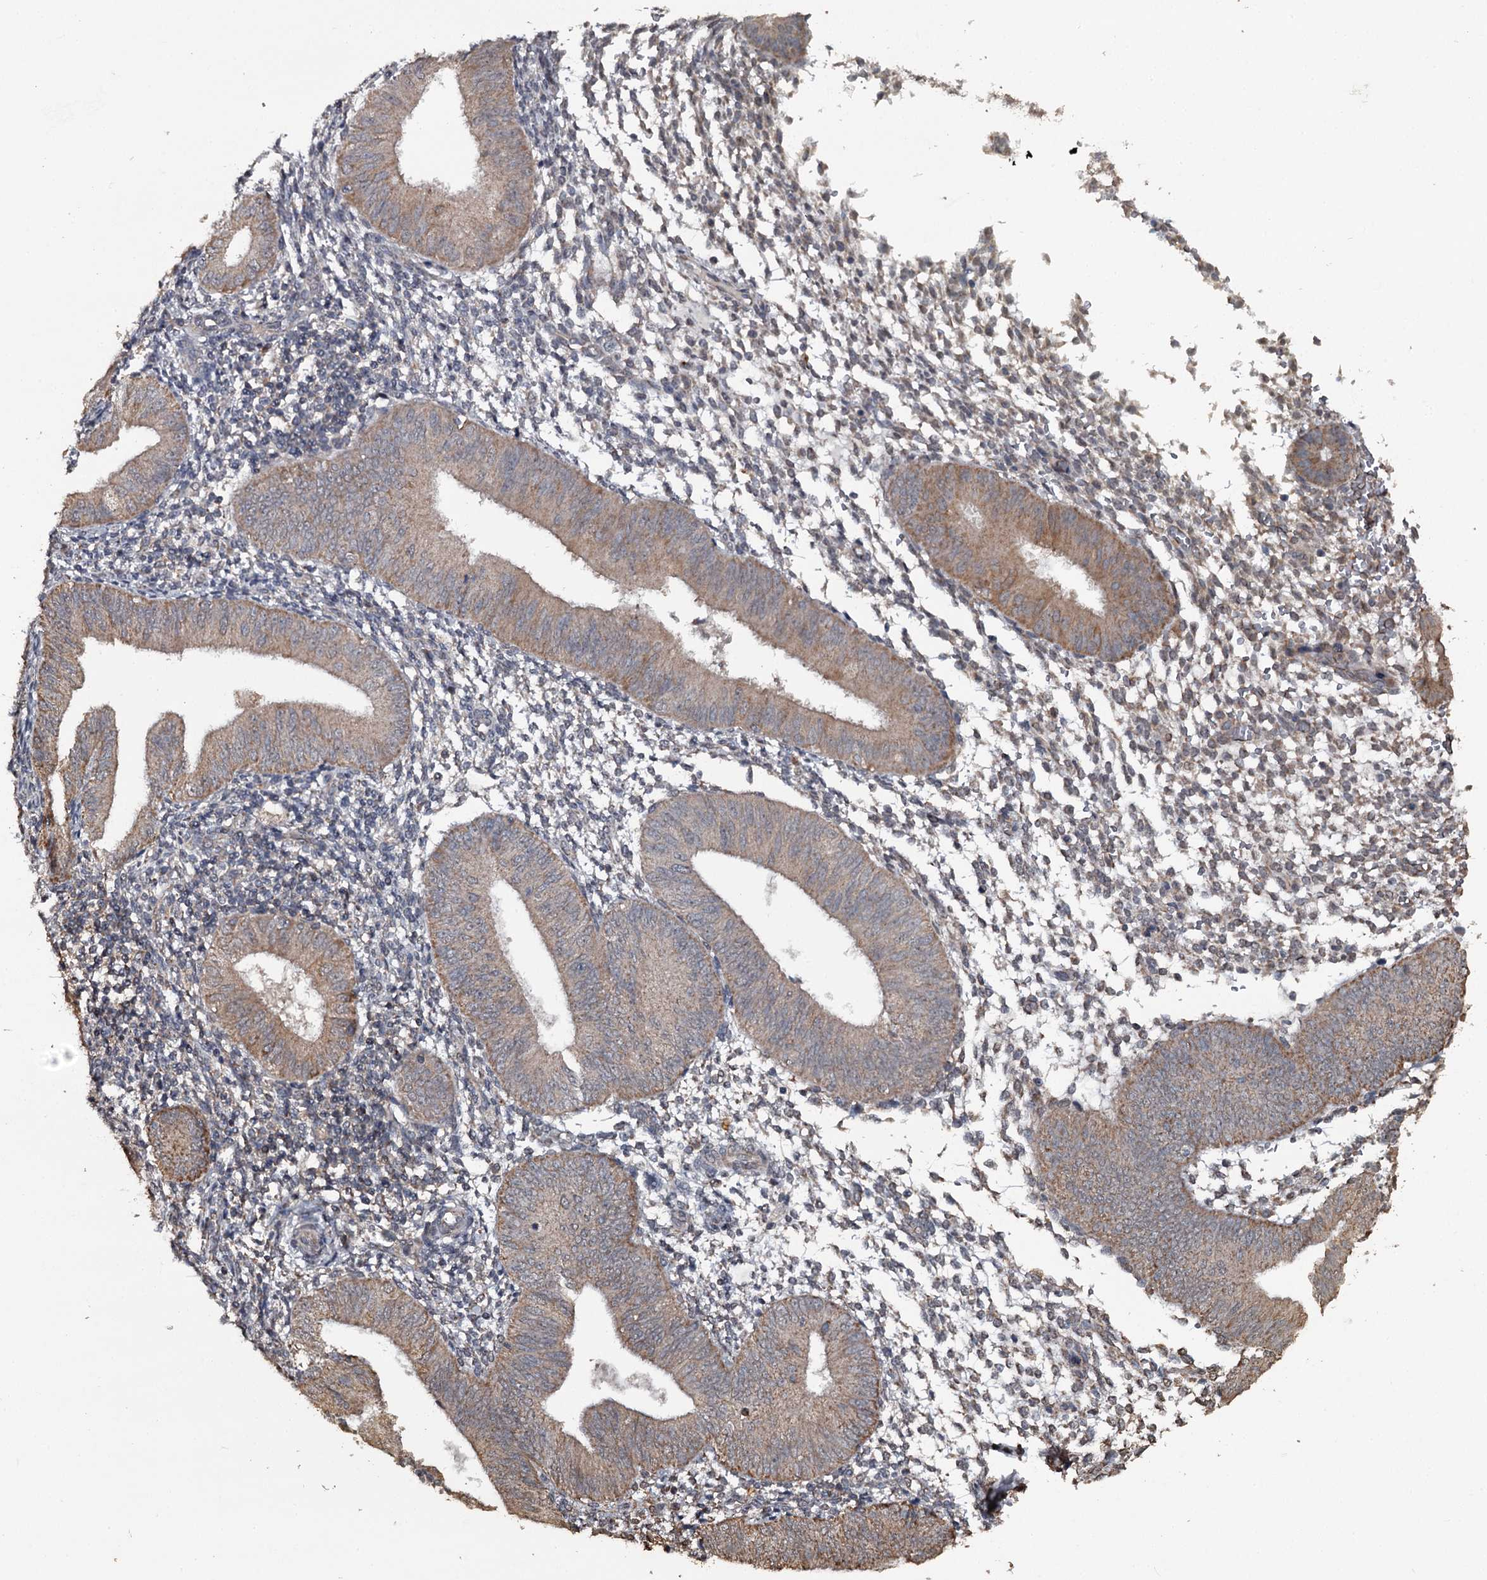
{"staining": {"intensity": "weak", "quantity": "25%-75%", "location": "cytoplasmic/membranous"}, "tissue": "endometrium", "cell_type": "Cells in endometrial stroma", "image_type": "normal", "snomed": [{"axis": "morphology", "description": "Normal tissue, NOS"}, {"axis": "topography", "description": "Uterus"}, {"axis": "topography", "description": "Endometrium"}], "caption": "Unremarkable endometrium exhibits weak cytoplasmic/membranous expression in approximately 25%-75% of cells in endometrial stroma, visualized by immunohistochemistry.", "gene": "WIPI1", "patient": {"sex": "female", "age": 48}}